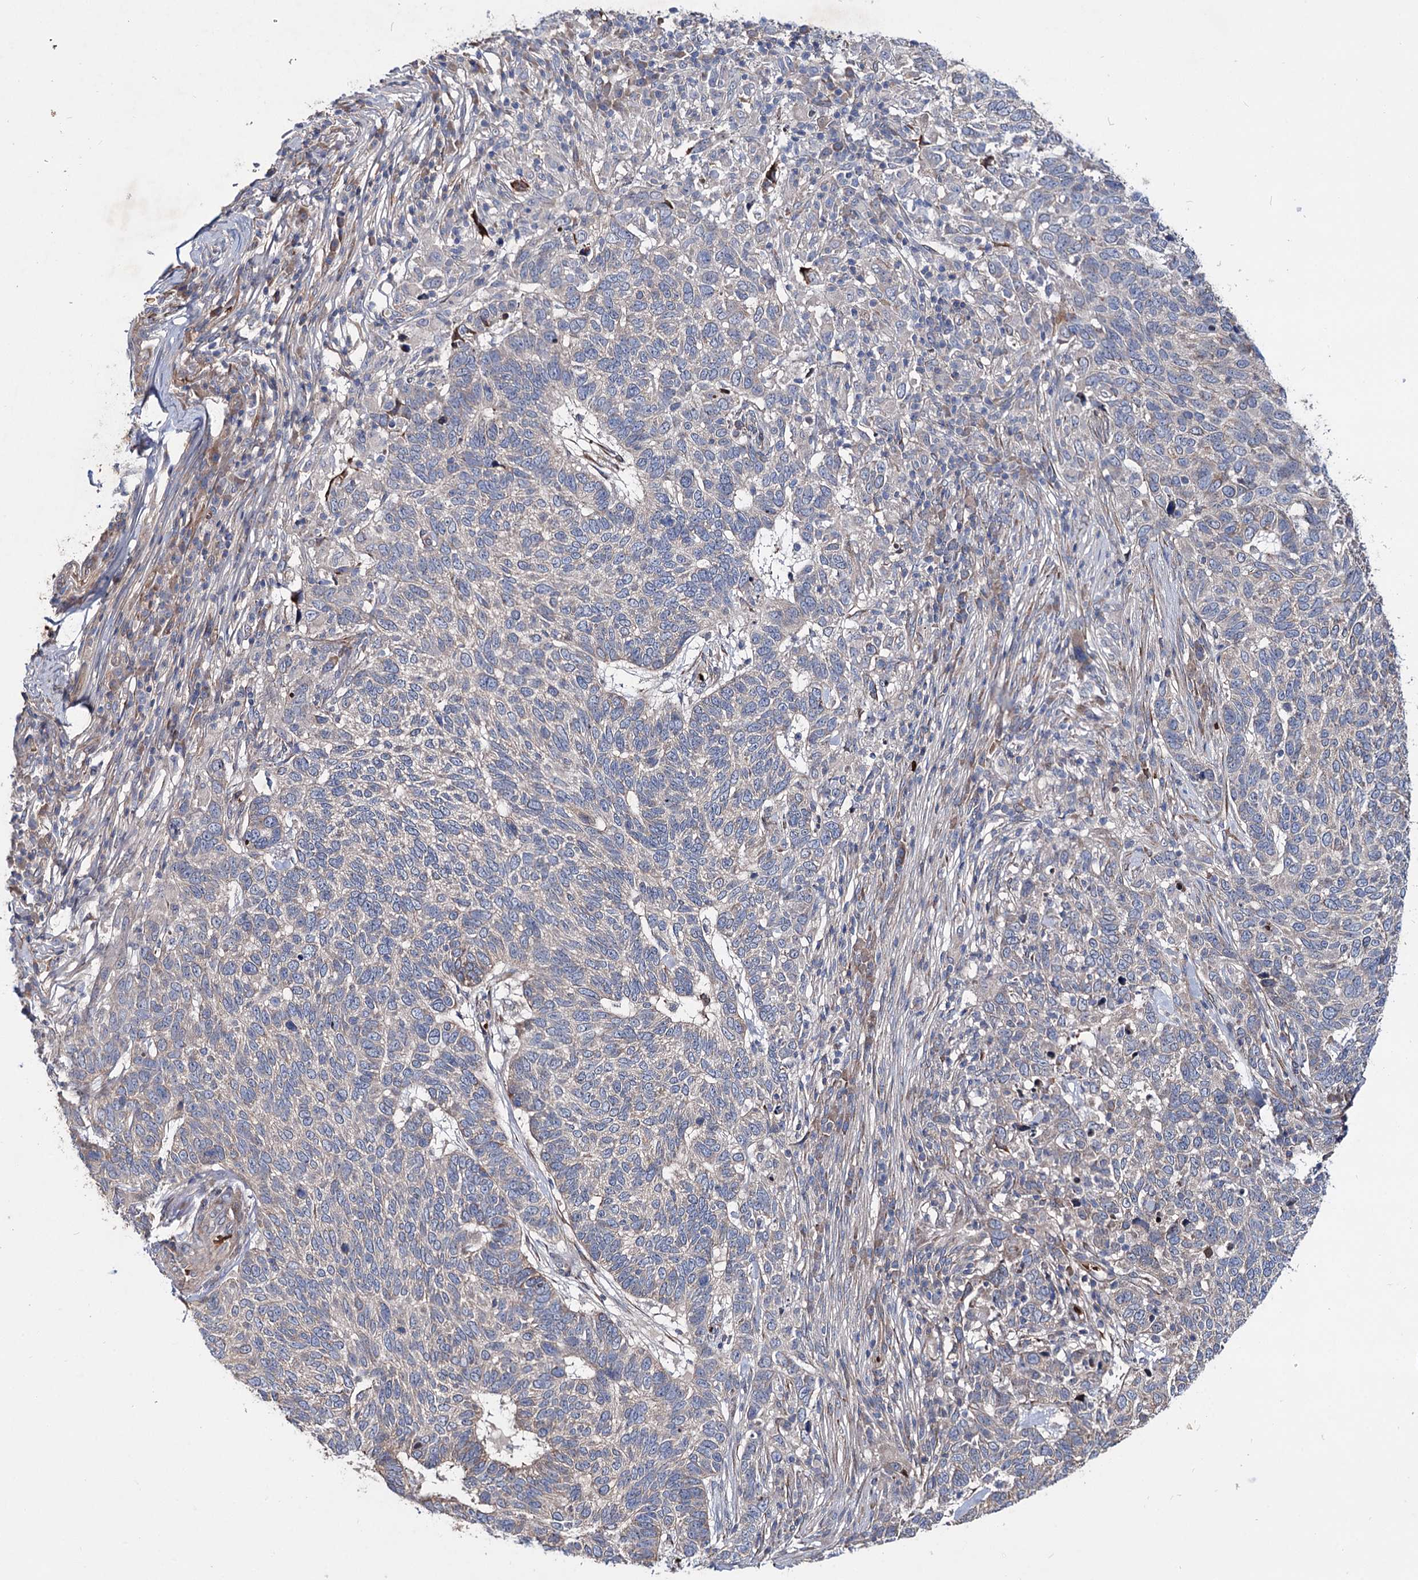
{"staining": {"intensity": "weak", "quantity": "<25%", "location": "cytoplasmic/membranous"}, "tissue": "skin cancer", "cell_type": "Tumor cells", "image_type": "cancer", "snomed": [{"axis": "morphology", "description": "Basal cell carcinoma"}, {"axis": "topography", "description": "Skin"}], "caption": "High power microscopy histopathology image of an IHC histopathology image of skin basal cell carcinoma, revealing no significant staining in tumor cells.", "gene": "PTDSS2", "patient": {"sex": "female", "age": 65}}